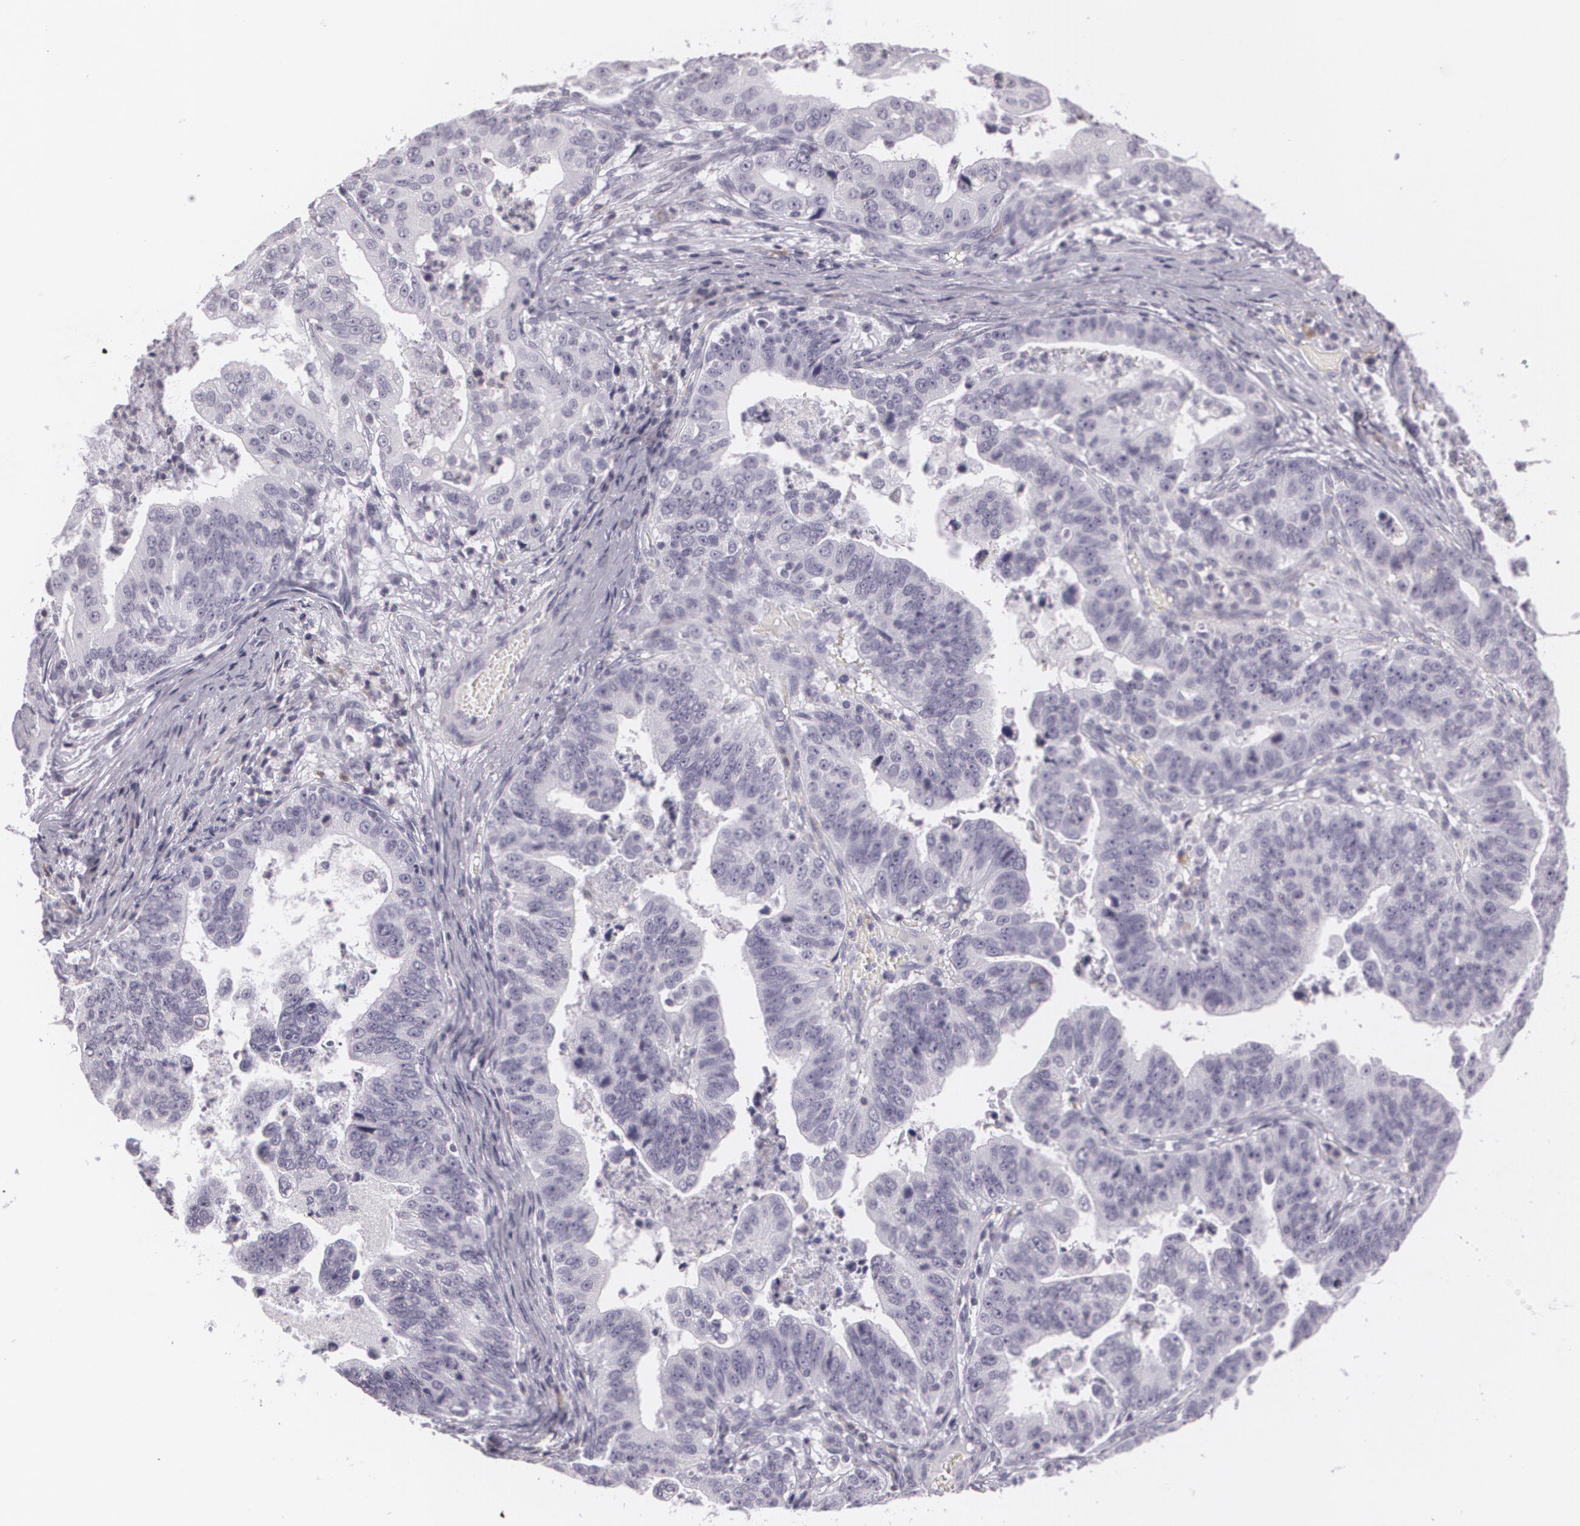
{"staining": {"intensity": "negative", "quantity": "none", "location": "none"}, "tissue": "stomach cancer", "cell_type": "Tumor cells", "image_type": "cancer", "snomed": [{"axis": "morphology", "description": "Adenocarcinoma, NOS"}, {"axis": "topography", "description": "Stomach, upper"}], "caption": "High power microscopy image of an immunohistochemistry image of stomach cancer, revealing no significant expression in tumor cells.", "gene": "MAP2", "patient": {"sex": "female", "age": 50}}